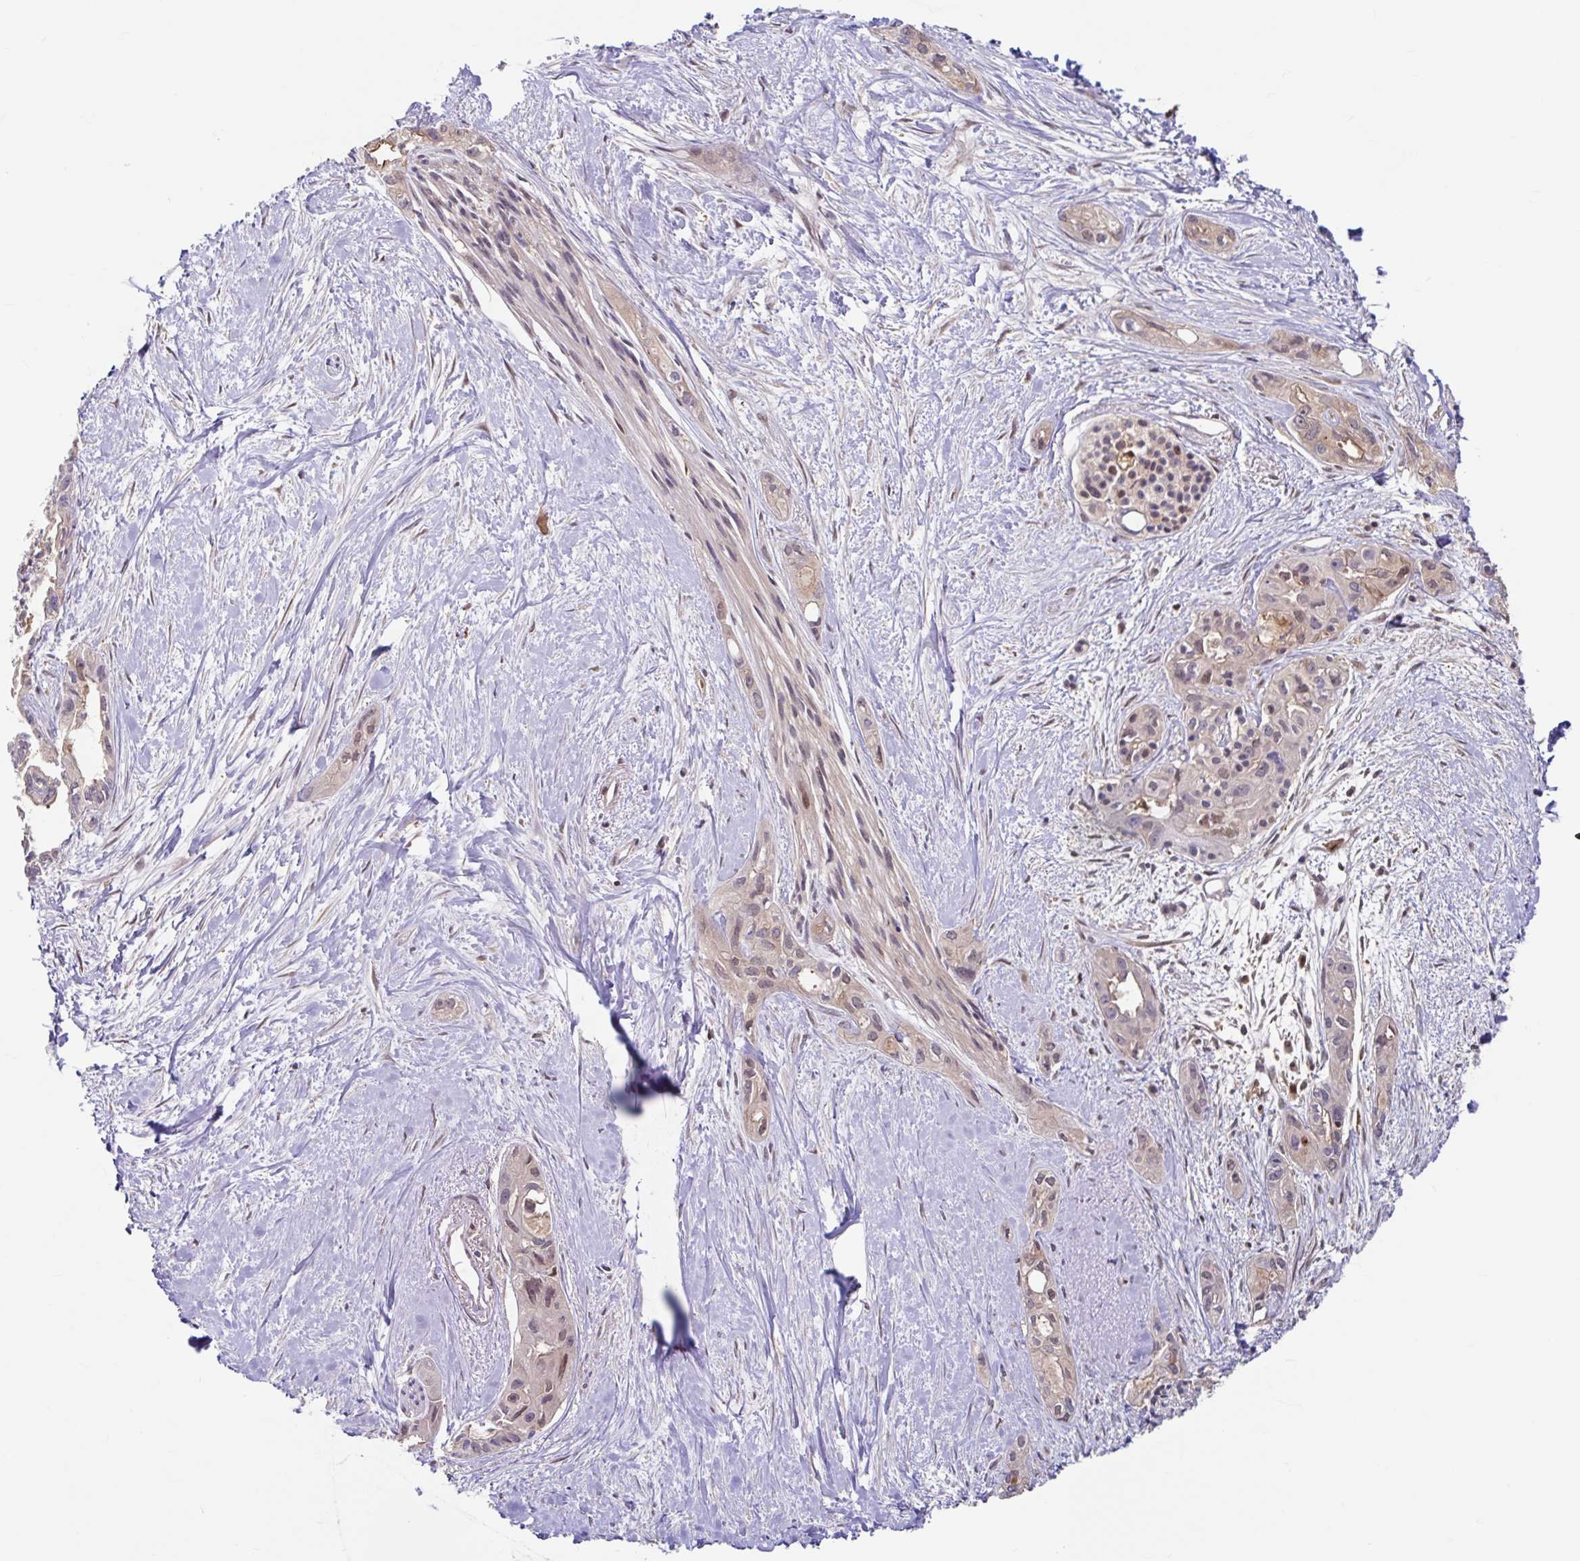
{"staining": {"intensity": "weak", "quantity": "25%-75%", "location": "nuclear"}, "tissue": "pancreatic cancer", "cell_type": "Tumor cells", "image_type": "cancer", "snomed": [{"axis": "morphology", "description": "Adenocarcinoma, NOS"}, {"axis": "topography", "description": "Pancreas"}], "caption": "Human pancreatic cancer (adenocarcinoma) stained with a brown dye shows weak nuclear positive staining in approximately 25%-75% of tumor cells.", "gene": "BLVRA", "patient": {"sex": "female", "age": 50}}